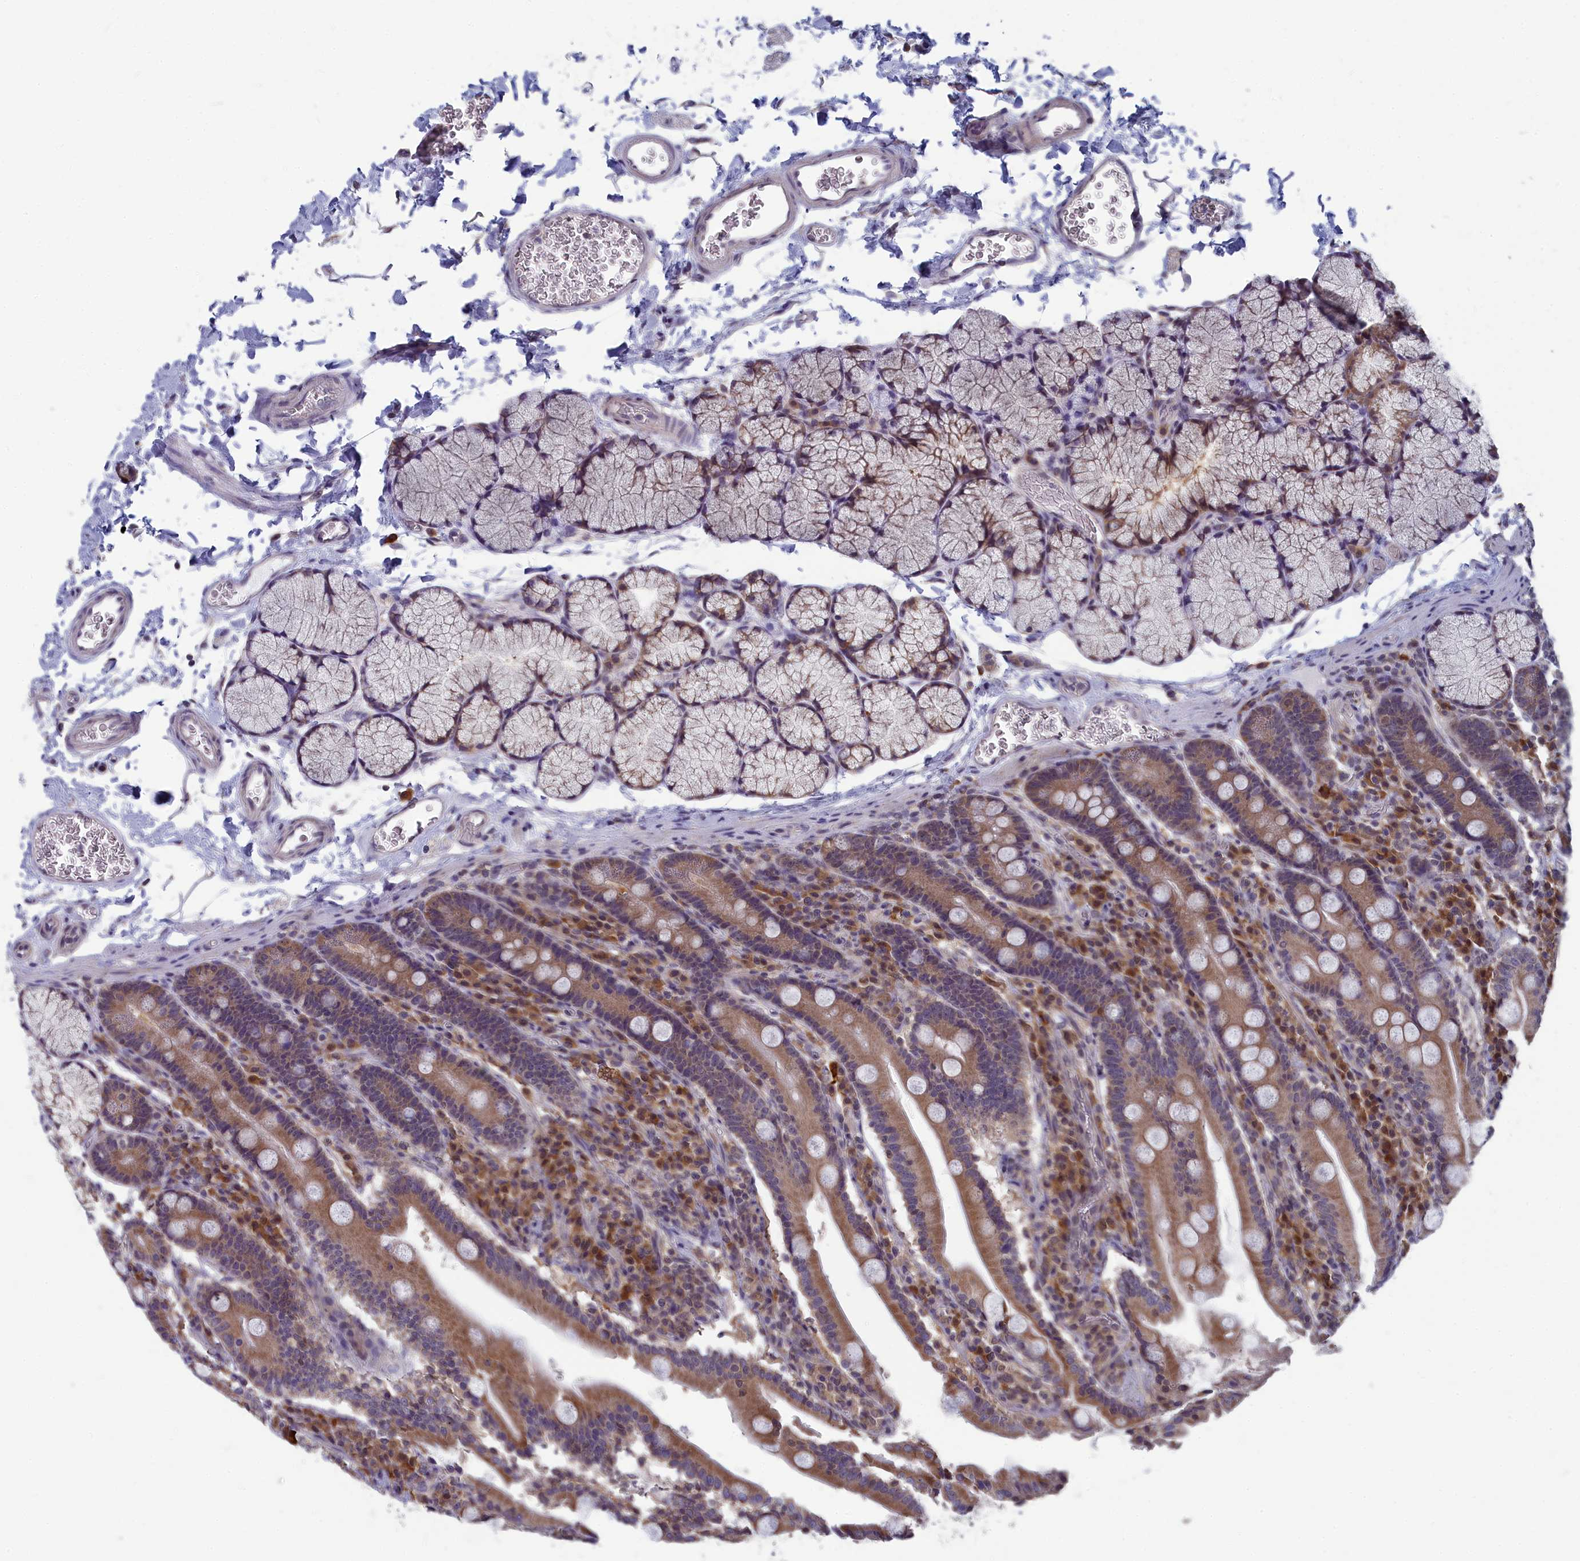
{"staining": {"intensity": "moderate", "quantity": ">75%", "location": "cytoplasmic/membranous"}, "tissue": "duodenum", "cell_type": "Glandular cells", "image_type": "normal", "snomed": [{"axis": "morphology", "description": "Normal tissue, NOS"}, {"axis": "topography", "description": "Duodenum"}], "caption": "Human duodenum stained for a protein (brown) demonstrates moderate cytoplasmic/membranous positive positivity in approximately >75% of glandular cells.", "gene": "MRI1", "patient": {"sex": "male", "age": 35}}